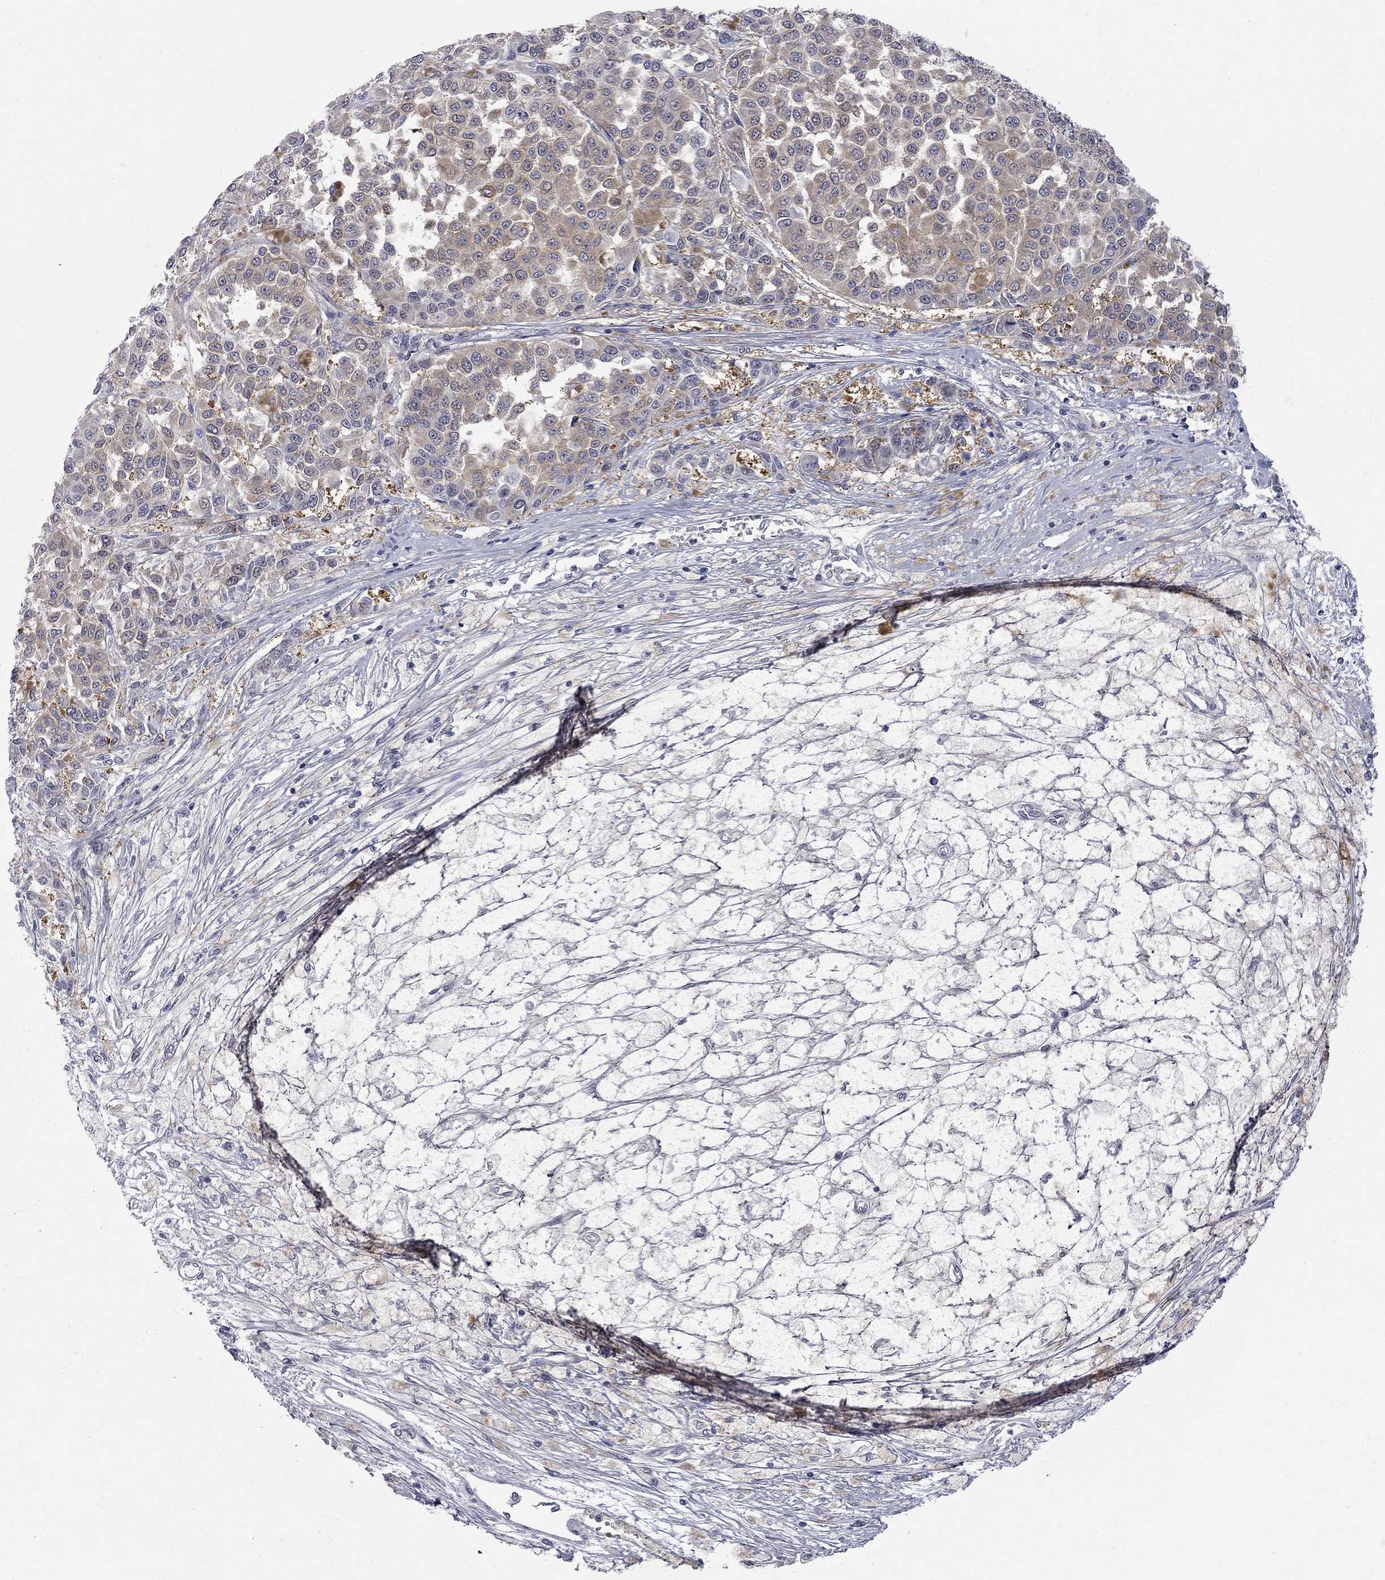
{"staining": {"intensity": "moderate", "quantity": "<25%", "location": "cytoplasmic/membranous"}, "tissue": "melanoma", "cell_type": "Tumor cells", "image_type": "cancer", "snomed": [{"axis": "morphology", "description": "Malignant melanoma, NOS"}, {"axis": "topography", "description": "Skin"}], "caption": "Tumor cells exhibit low levels of moderate cytoplasmic/membranous staining in approximately <25% of cells in human malignant melanoma.", "gene": "GALNT8", "patient": {"sex": "female", "age": 58}}